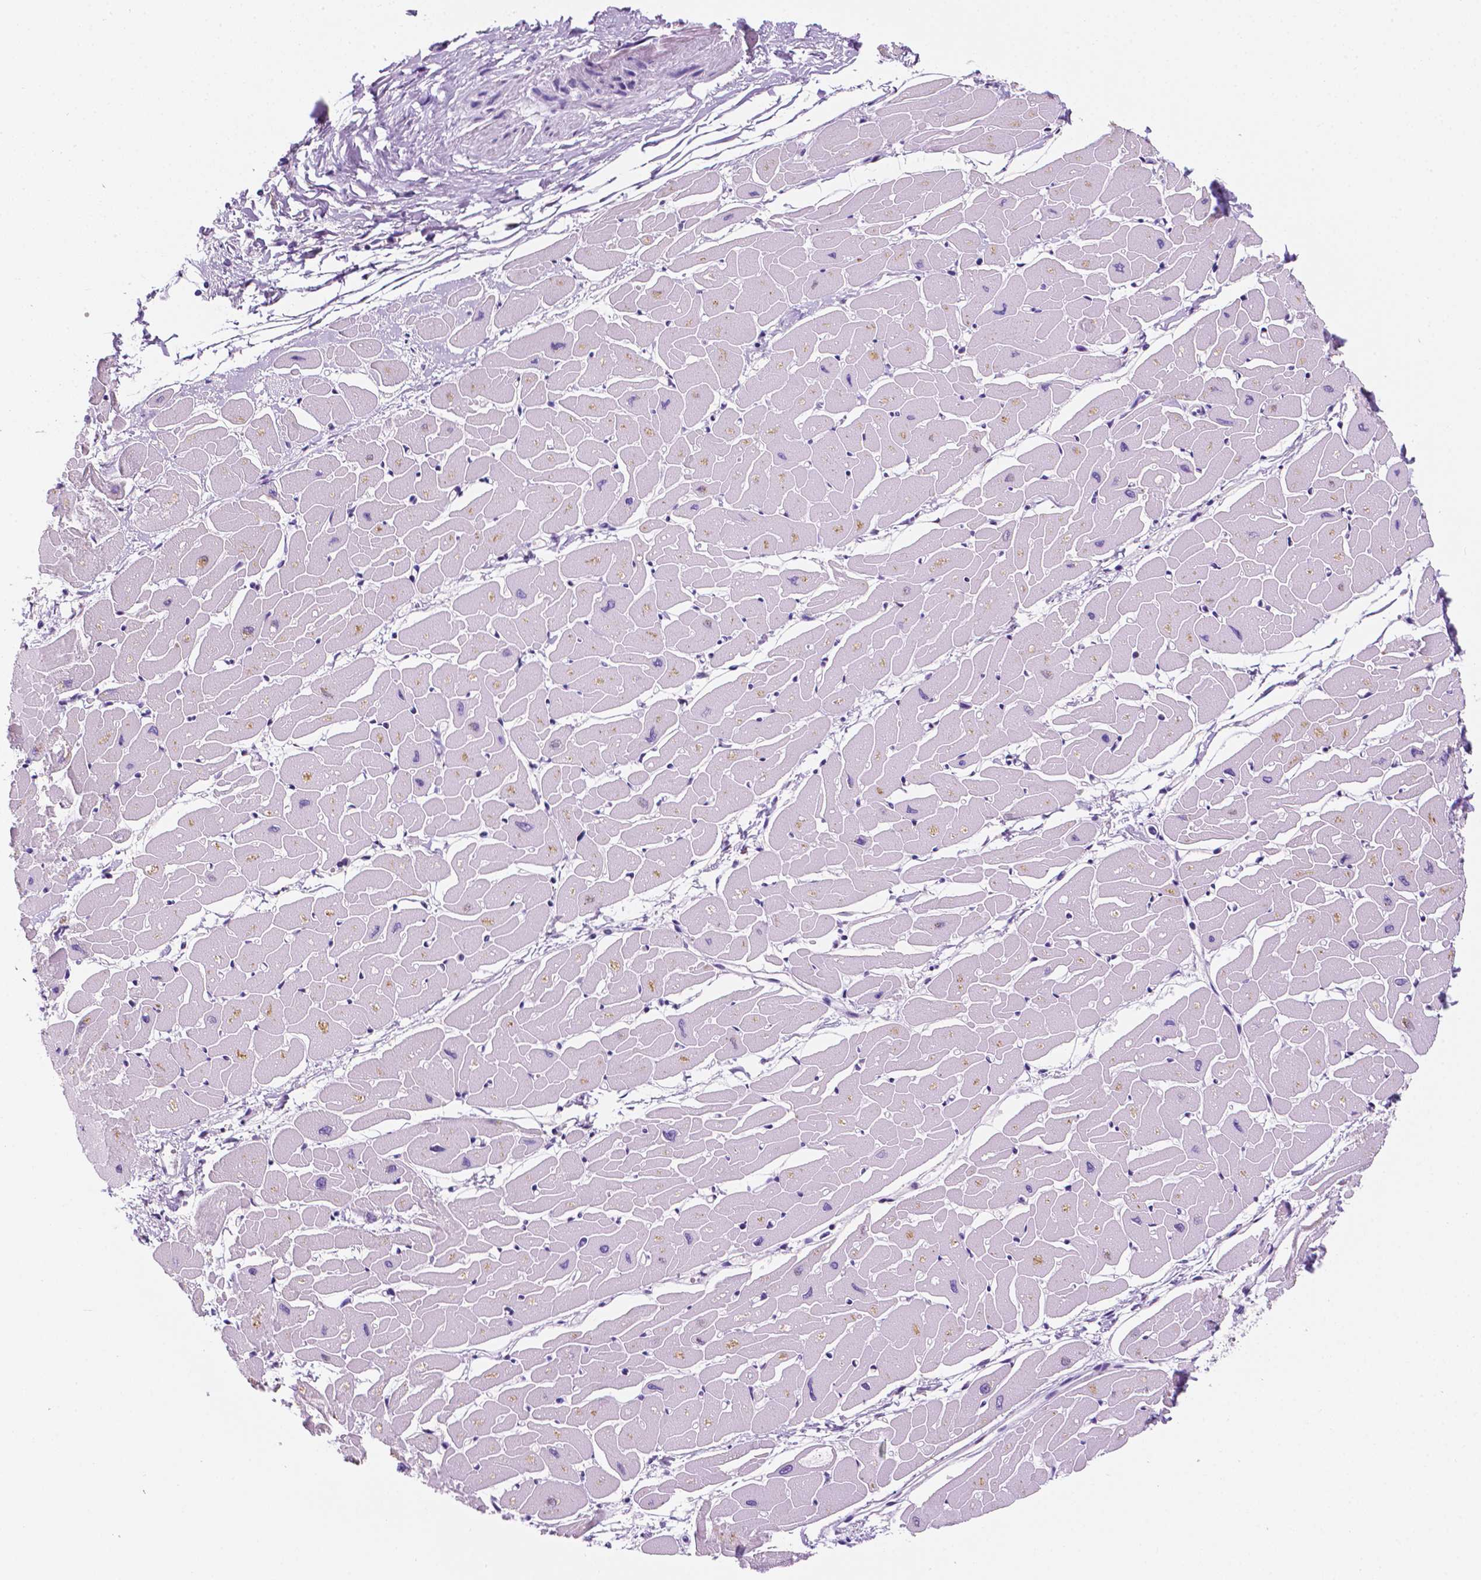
{"staining": {"intensity": "negative", "quantity": "none", "location": "none"}, "tissue": "heart muscle", "cell_type": "Cardiomyocytes", "image_type": "normal", "snomed": [{"axis": "morphology", "description": "Normal tissue, NOS"}, {"axis": "topography", "description": "Heart"}], "caption": "An immunohistochemistry (IHC) photomicrograph of unremarkable heart muscle is shown. There is no staining in cardiomyocytes of heart muscle.", "gene": "PPL", "patient": {"sex": "male", "age": 57}}